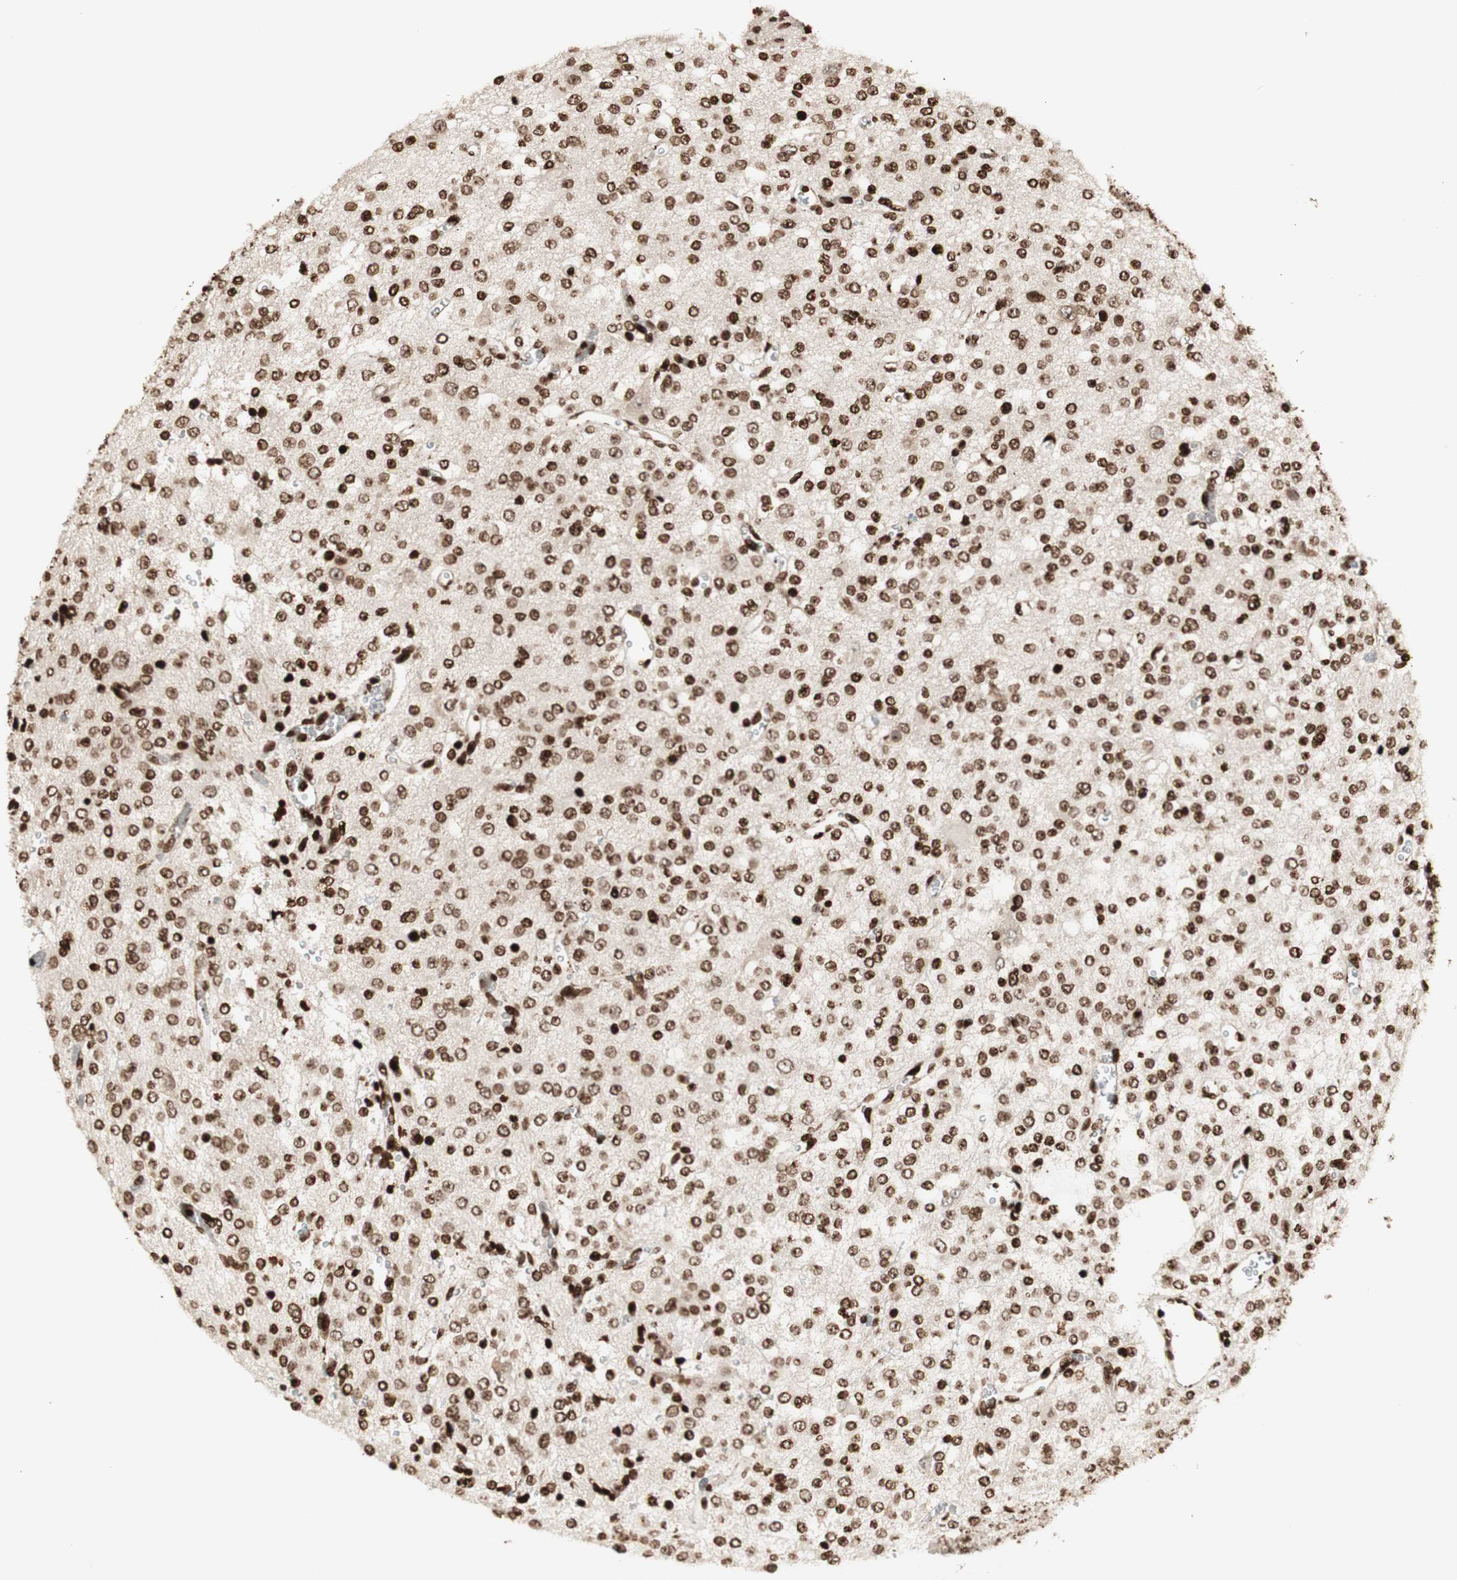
{"staining": {"intensity": "strong", "quantity": ">75%", "location": "nuclear"}, "tissue": "glioma", "cell_type": "Tumor cells", "image_type": "cancer", "snomed": [{"axis": "morphology", "description": "Glioma, malignant, Low grade"}, {"axis": "topography", "description": "Brain"}], "caption": "IHC (DAB (3,3'-diaminobenzidine)) staining of human malignant low-grade glioma shows strong nuclear protein expression in about >75% of tumor cells.", "gene": "NCAPD2", "patient": {"sex": "male", "age": 38}}